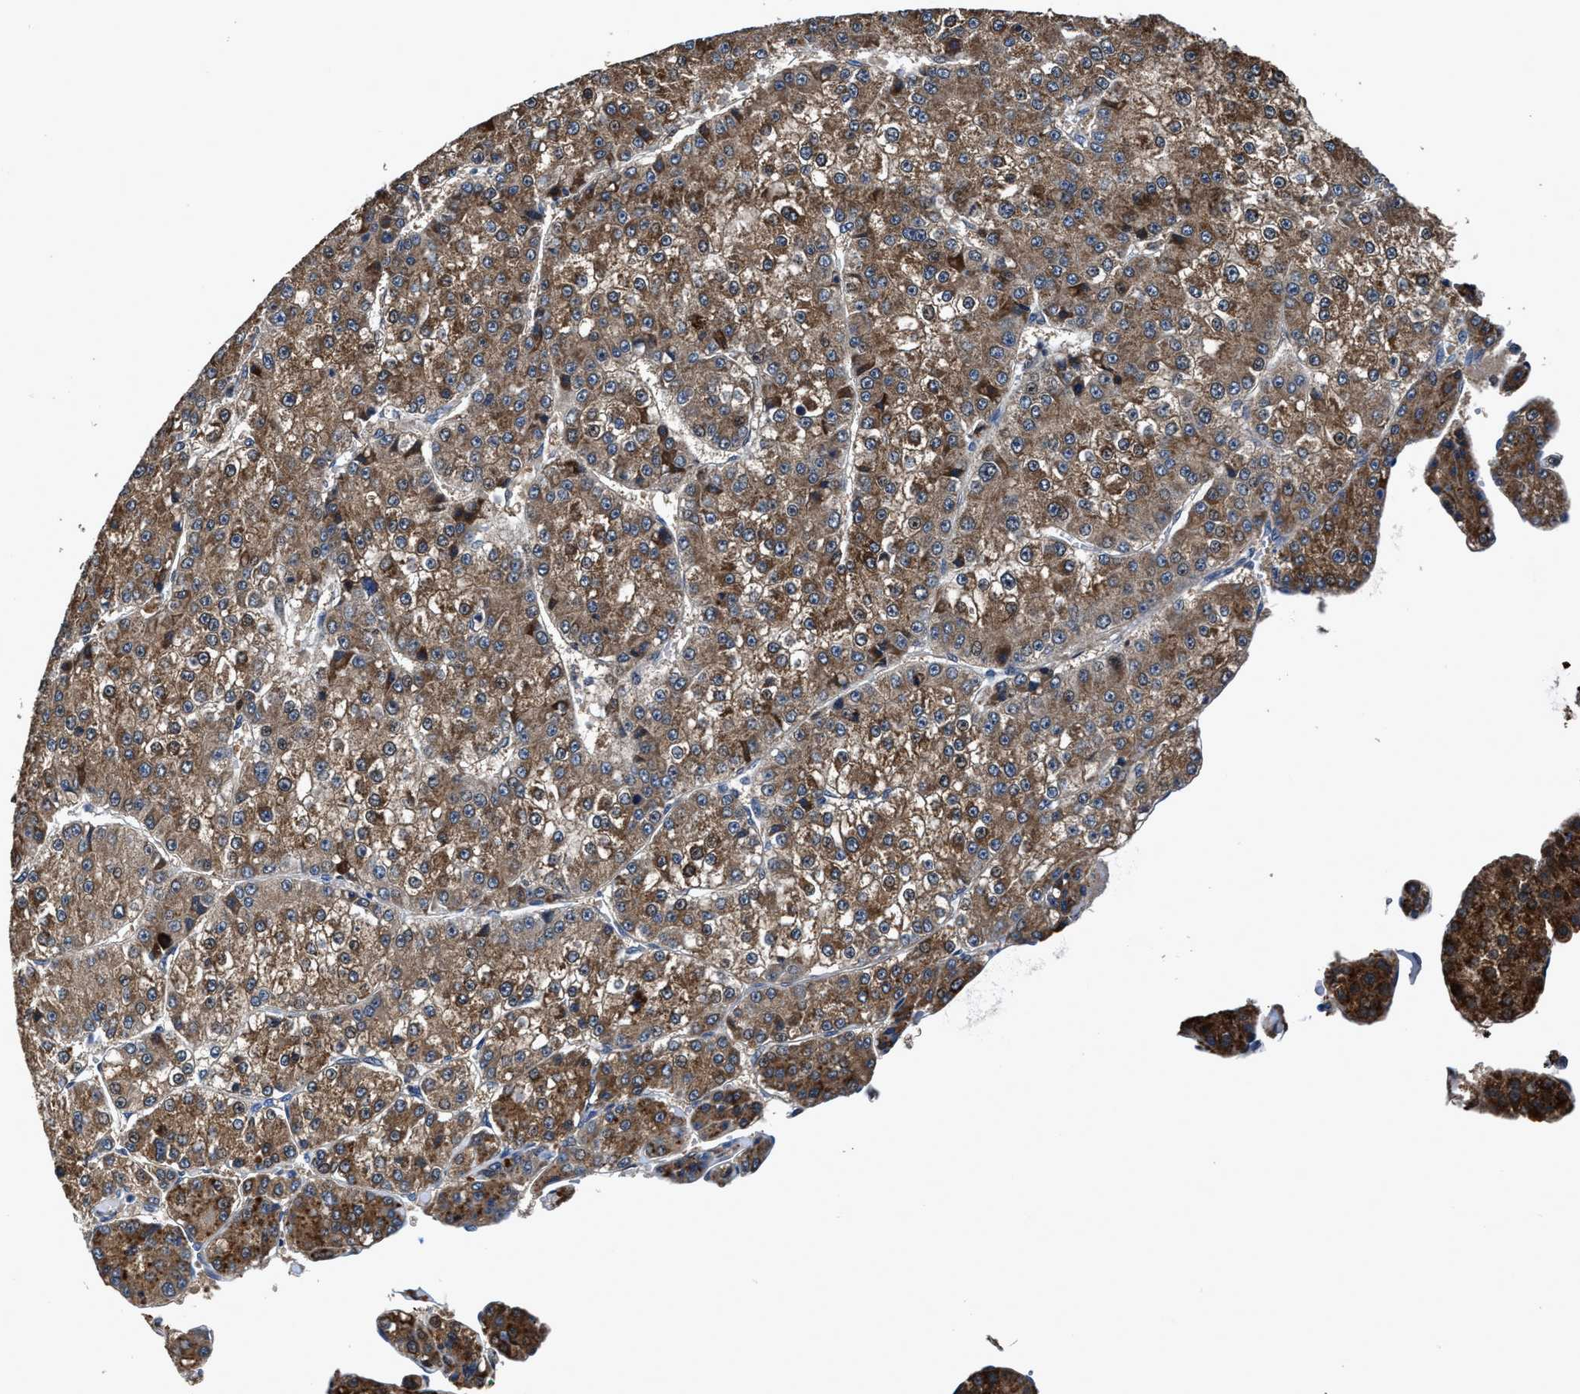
{"staining": {"intensity": "moderate", "quantity": ">75%", "location": "cytoplasmic/membranous"}, "tissue": "liver cancer", "cell_type": "Tumor cells", "image_type": "cancer", "snomed": [{"axis": "morphology", "description": "Carcinoma, Hepatocellular, NOS"}, {"axis": "topography", "description": "Liver"}], "caption": "The immunohistochemical stain highlights moderate cytoplasmic/membranous staining in tumor cells of liver hepatocellular carcinoma tissue. (Stains: DAB in brown, nuclei in blue, Microscopy: brightfield microscopy at high magnification).", "gene": "RGS10", "patient": {"sex": "female", "age": 73}}